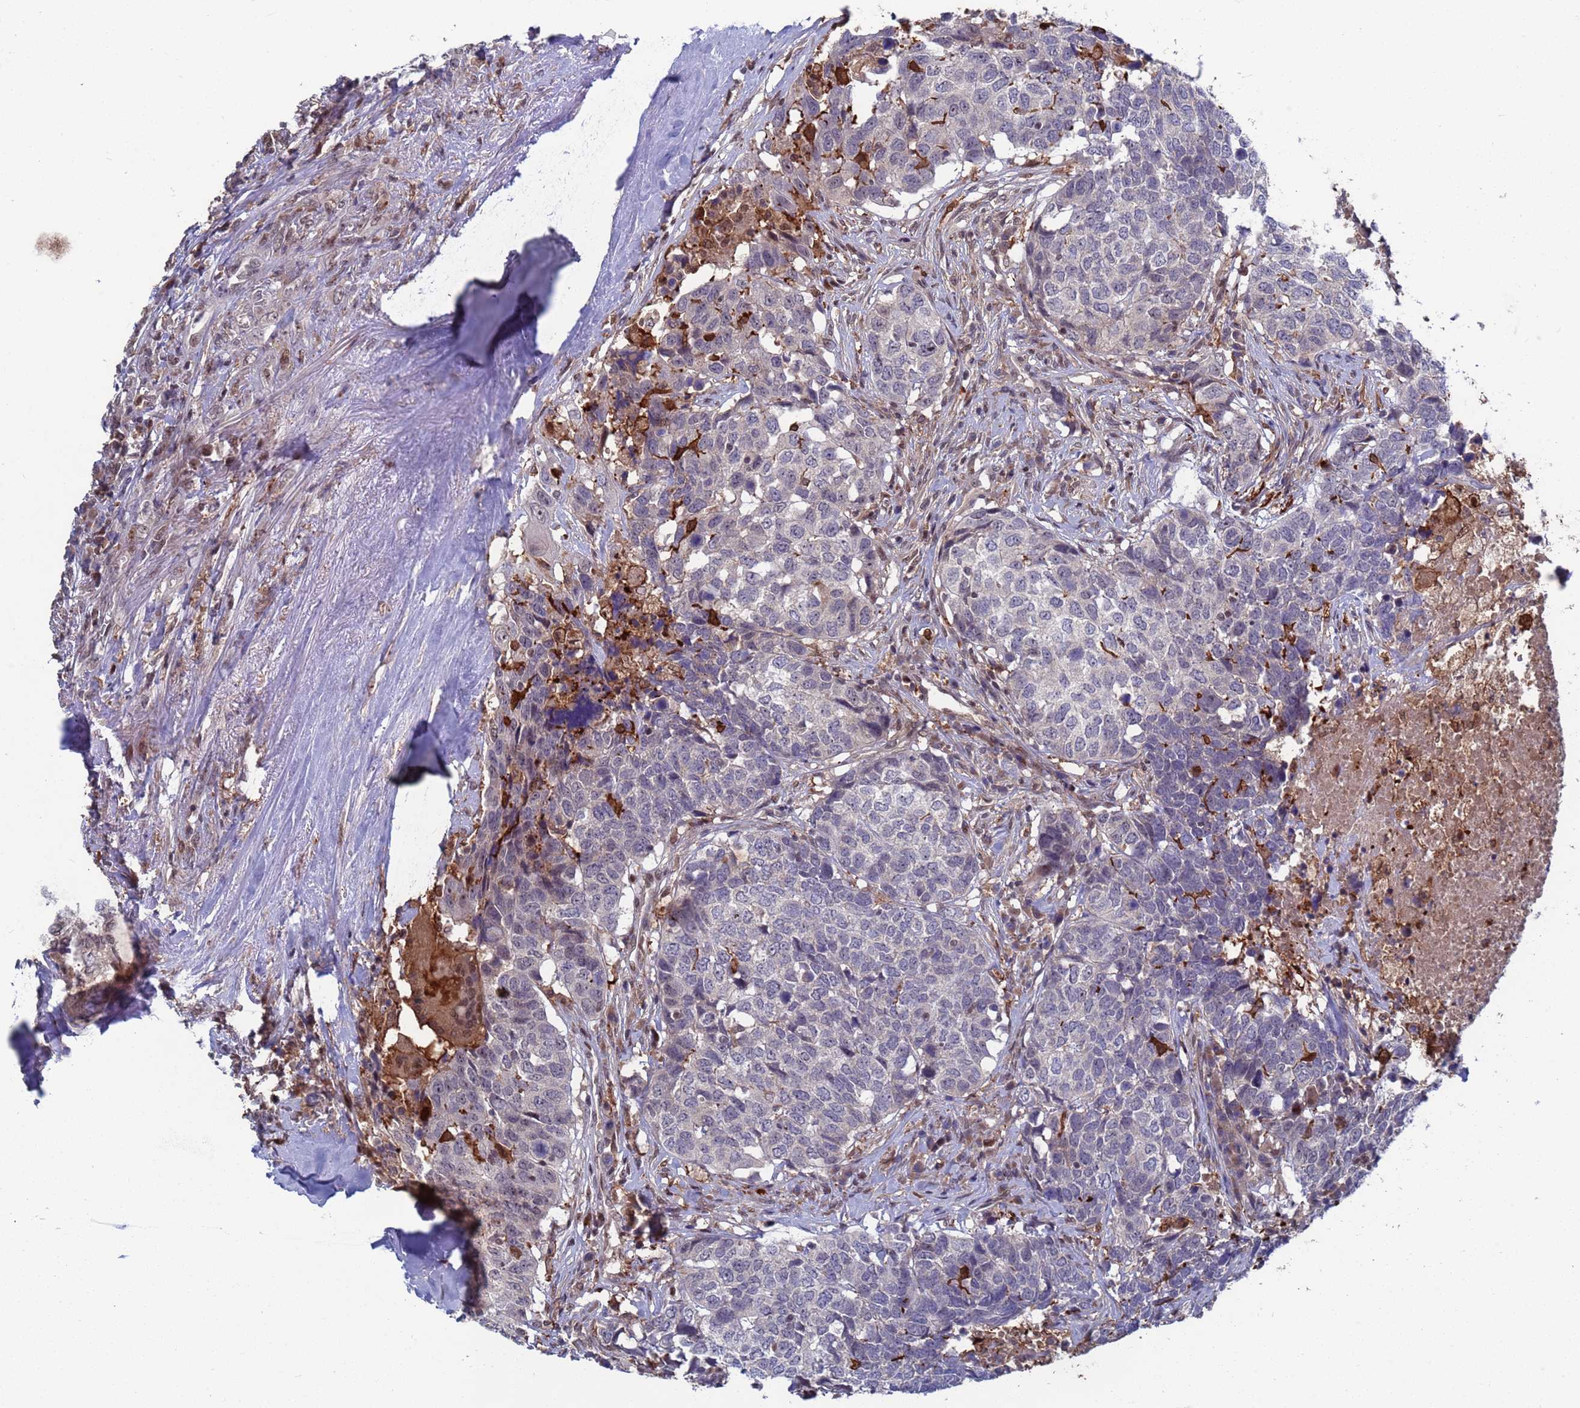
{"staining": {"intensity": "negative", "quantity": "none", "location": "none"}, "tissue": "head and neck cancer", "cell_type": "Tumor cells", "image_type": "cancer", "snomed": [{"axis": "morphology", "description": "Squamous cell carcinoma, NOS"}, {"axis": "topography", "description": "Head-Neck"}], "caption": "A photomicrograph of human head and neck cancer (squamous cell carcinoma) is negative for staining in tumor cells. Nuclei are stained in blue.", "gene": "TMBIM6", "patient": {"sex": "male", "age": 66}}